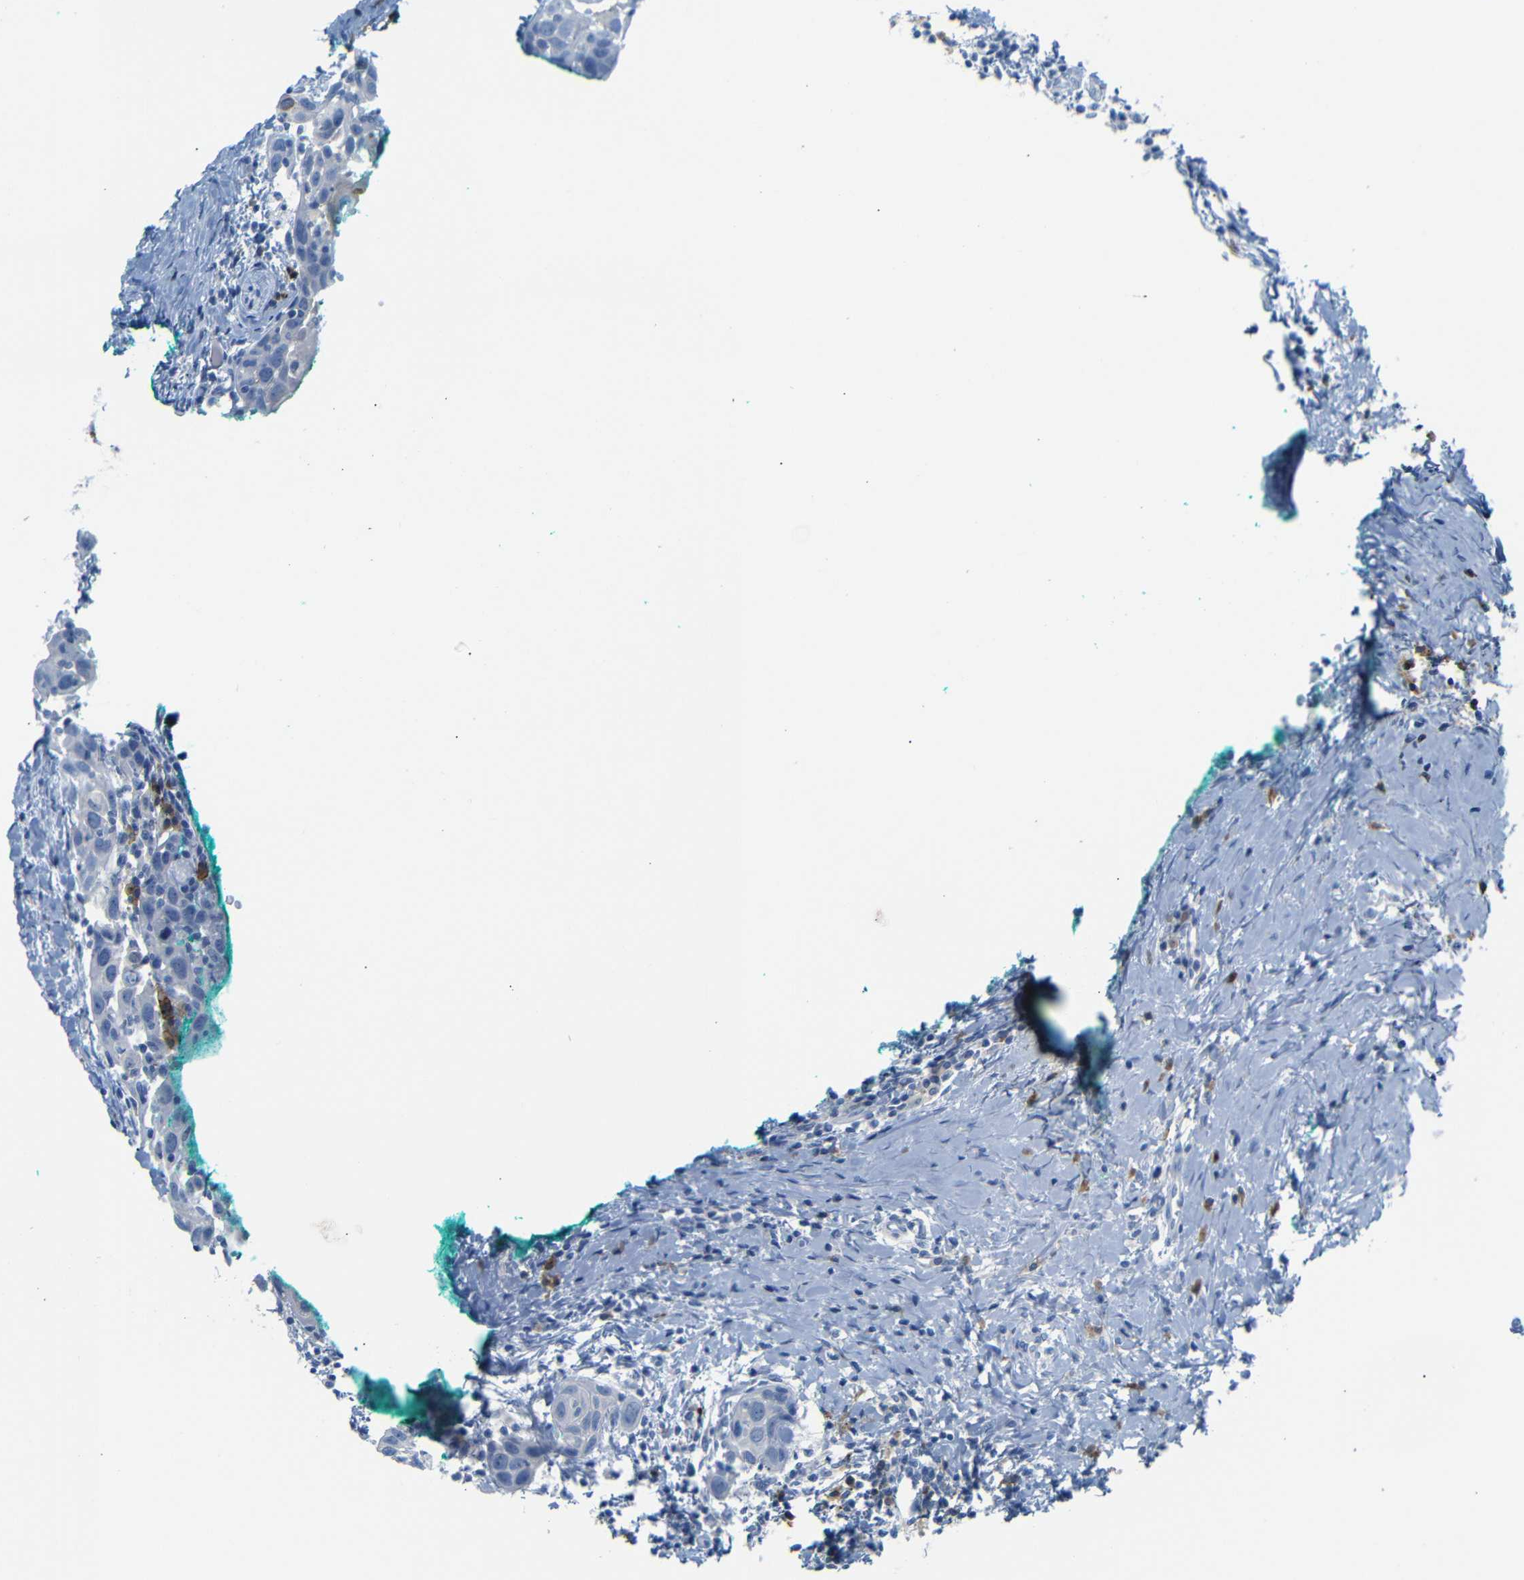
{"staining": {"intensity": "negative", "quantity": "none", "location": "none"}, "tissue": "head and neck cancer", "cell_type": "Tumor cells", "image_type": "cancer", "snomed": [{"axis": "morphology", "description": "Squamous cell carcinoma, NOS"}, {"axis": "topography", "description": "Oral tissue"}, {"axis": "topography", "description": "Head-Neck"}], "caption": "Image shows no protein staining in tumor cells of head and neck cancer (squamous cell carcinoma) tissue.", "gene": "FCRL1", "patient": {"sex": "female", "age": 50}}